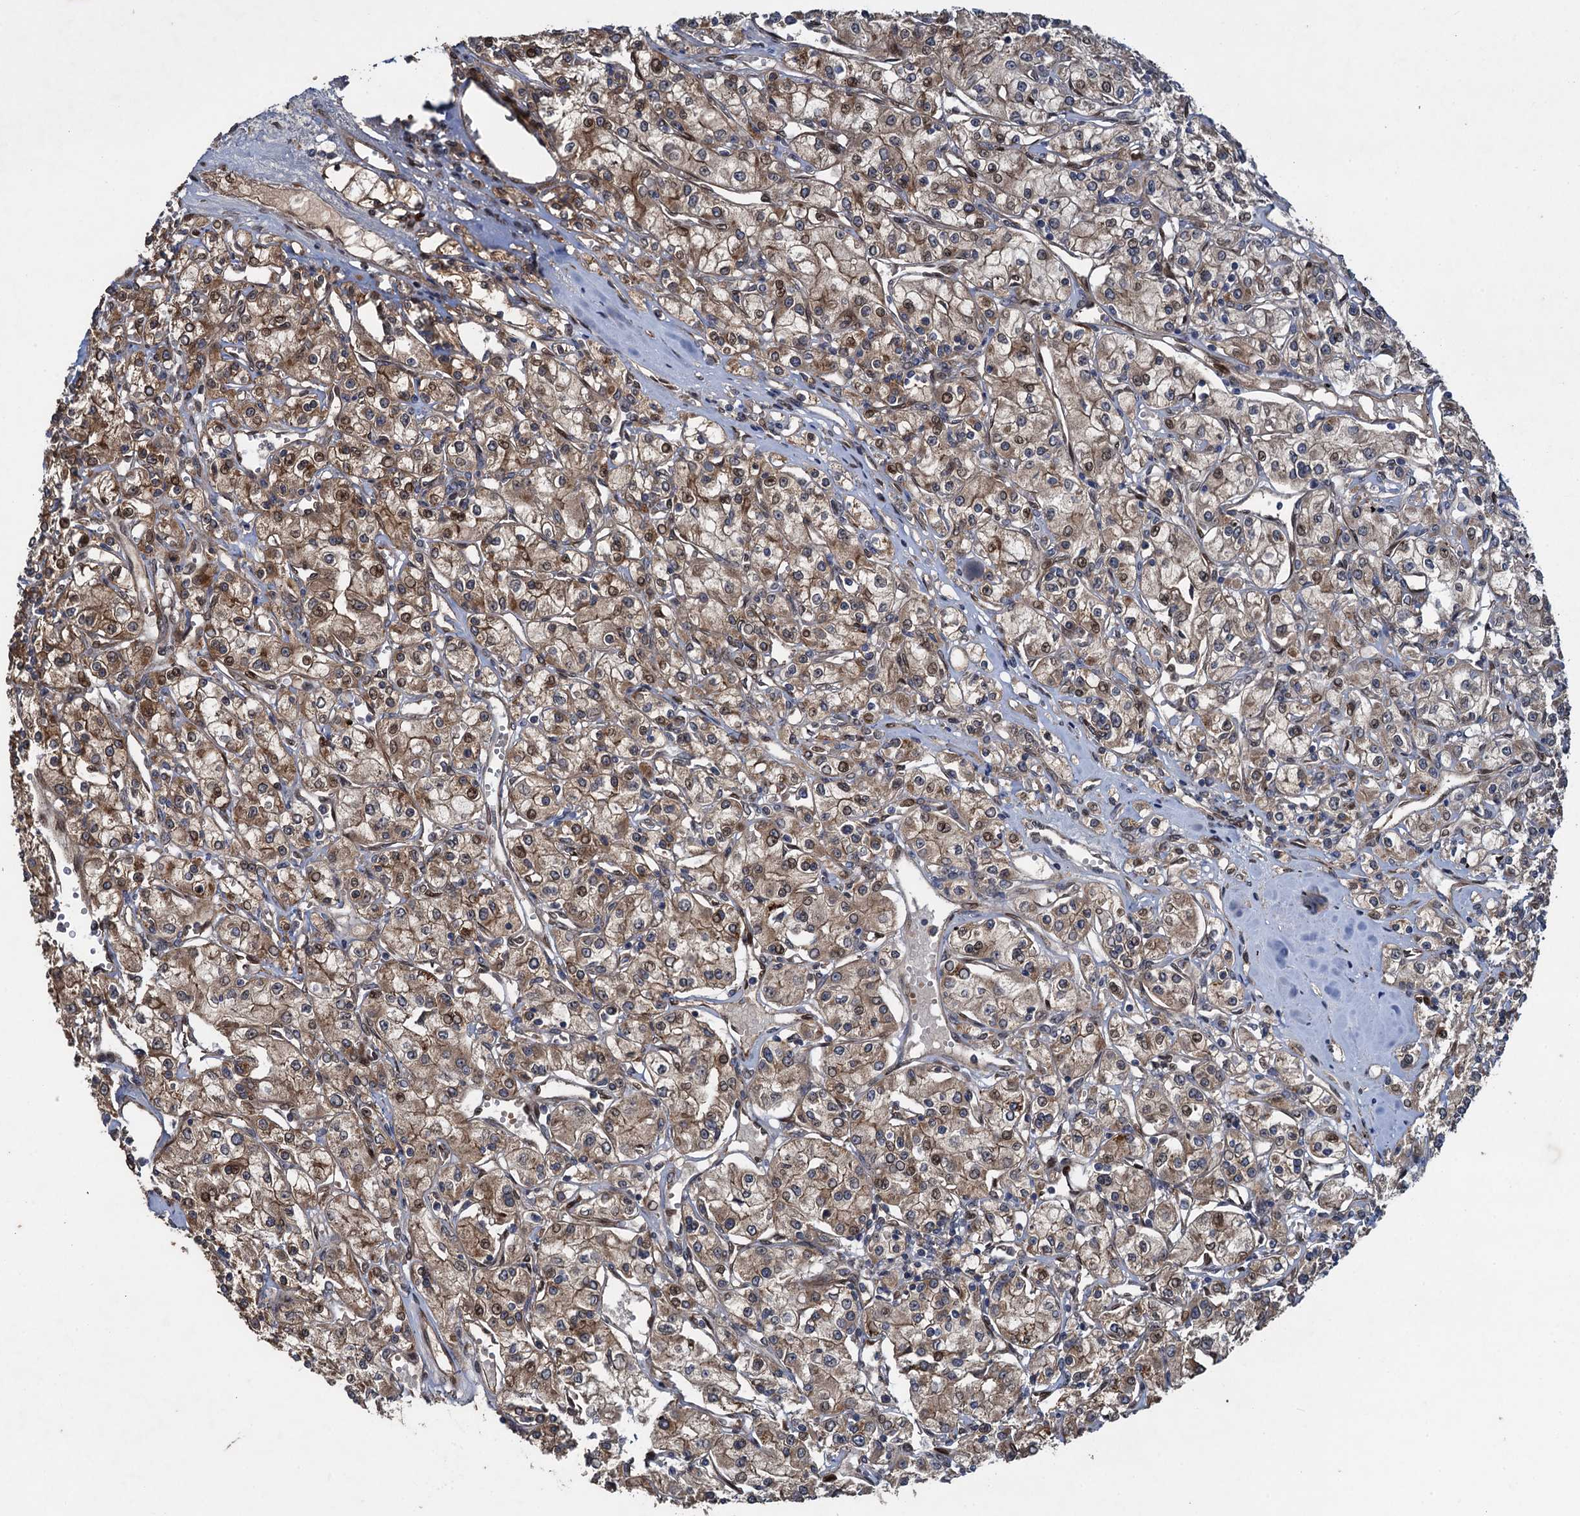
{"staining": {"intensity": "moderate", "quantity": ">75%", "location": "cytoplasmic/membranous,nuclear"}, "tissue": "renal cancer", "cell_type": "Tumor cells", "image_type": "cancer", "snomed": [{"axis": "morphology", "description": "Adenocarcinoma, NOS"}, {"axis": "topography", "description": "Kidney"}], "caption": "Tumor cells display moderate cytoplasmic/membranous and nuclear expression in approximately >75% of cells in renal cancer.", "gene": "RHOBTB1", "patient": {"sex": "female", "age": 59}}